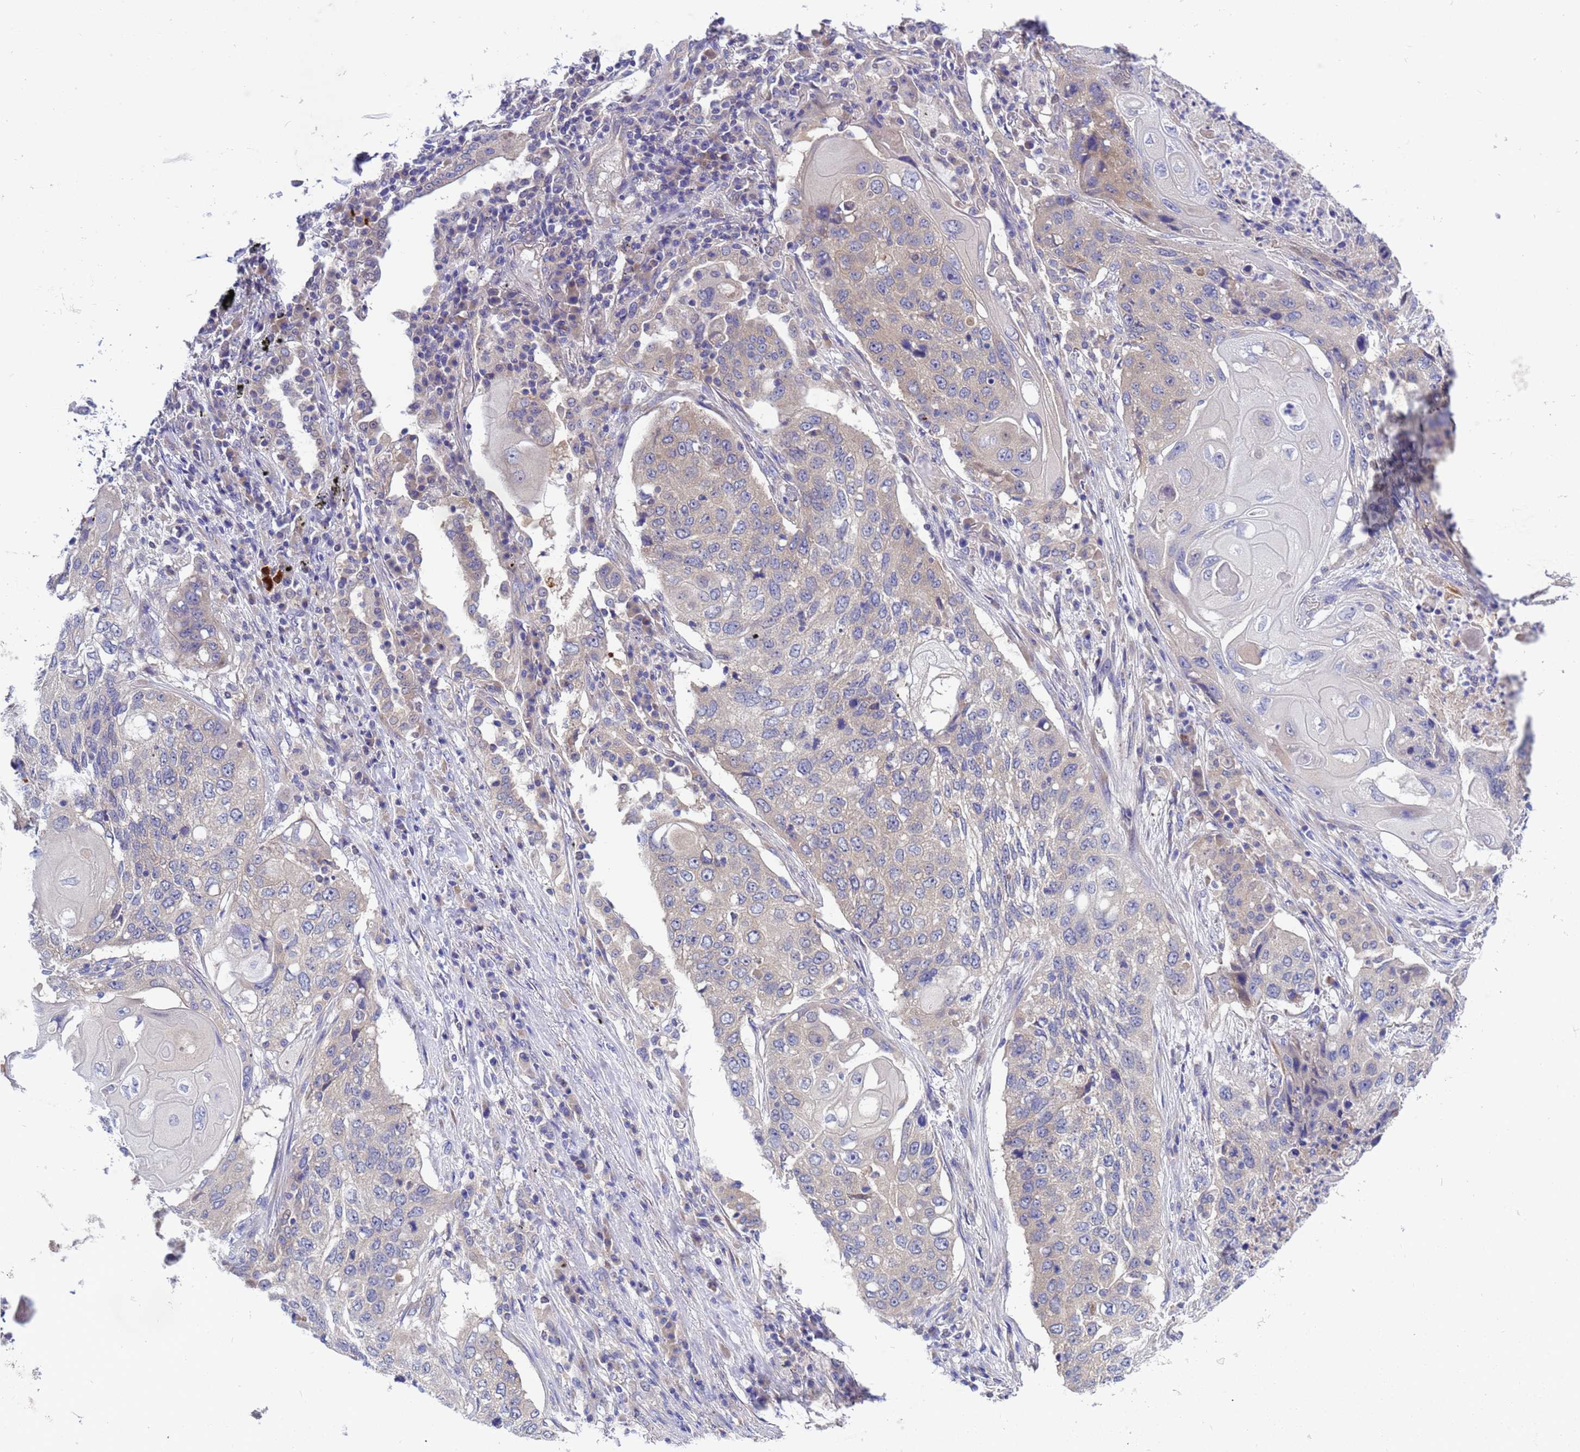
{"staining": {"intensity": "negative", "quantity": "none", "location": "none"}, "tissue": "lung cancer", "cell_type": "Tumor cells", "image_type": "cancer", "snomed": [{"axis": "morphology", "description": "Squamous cell carcinoma, NOS"}, {"axis": "topography", "description": "Lung"}], "caption": "Protein analysis of lung cancer (squamous cell carcinoma) demonstrates no significant expression in tumor cells. (Brightfield microscopy of DAB (3,3'-diaminobenzidine) immunohistochemistry at high magnification).", "gene": "RC3H2", "patient": {"sex": "female", "age": 63}}